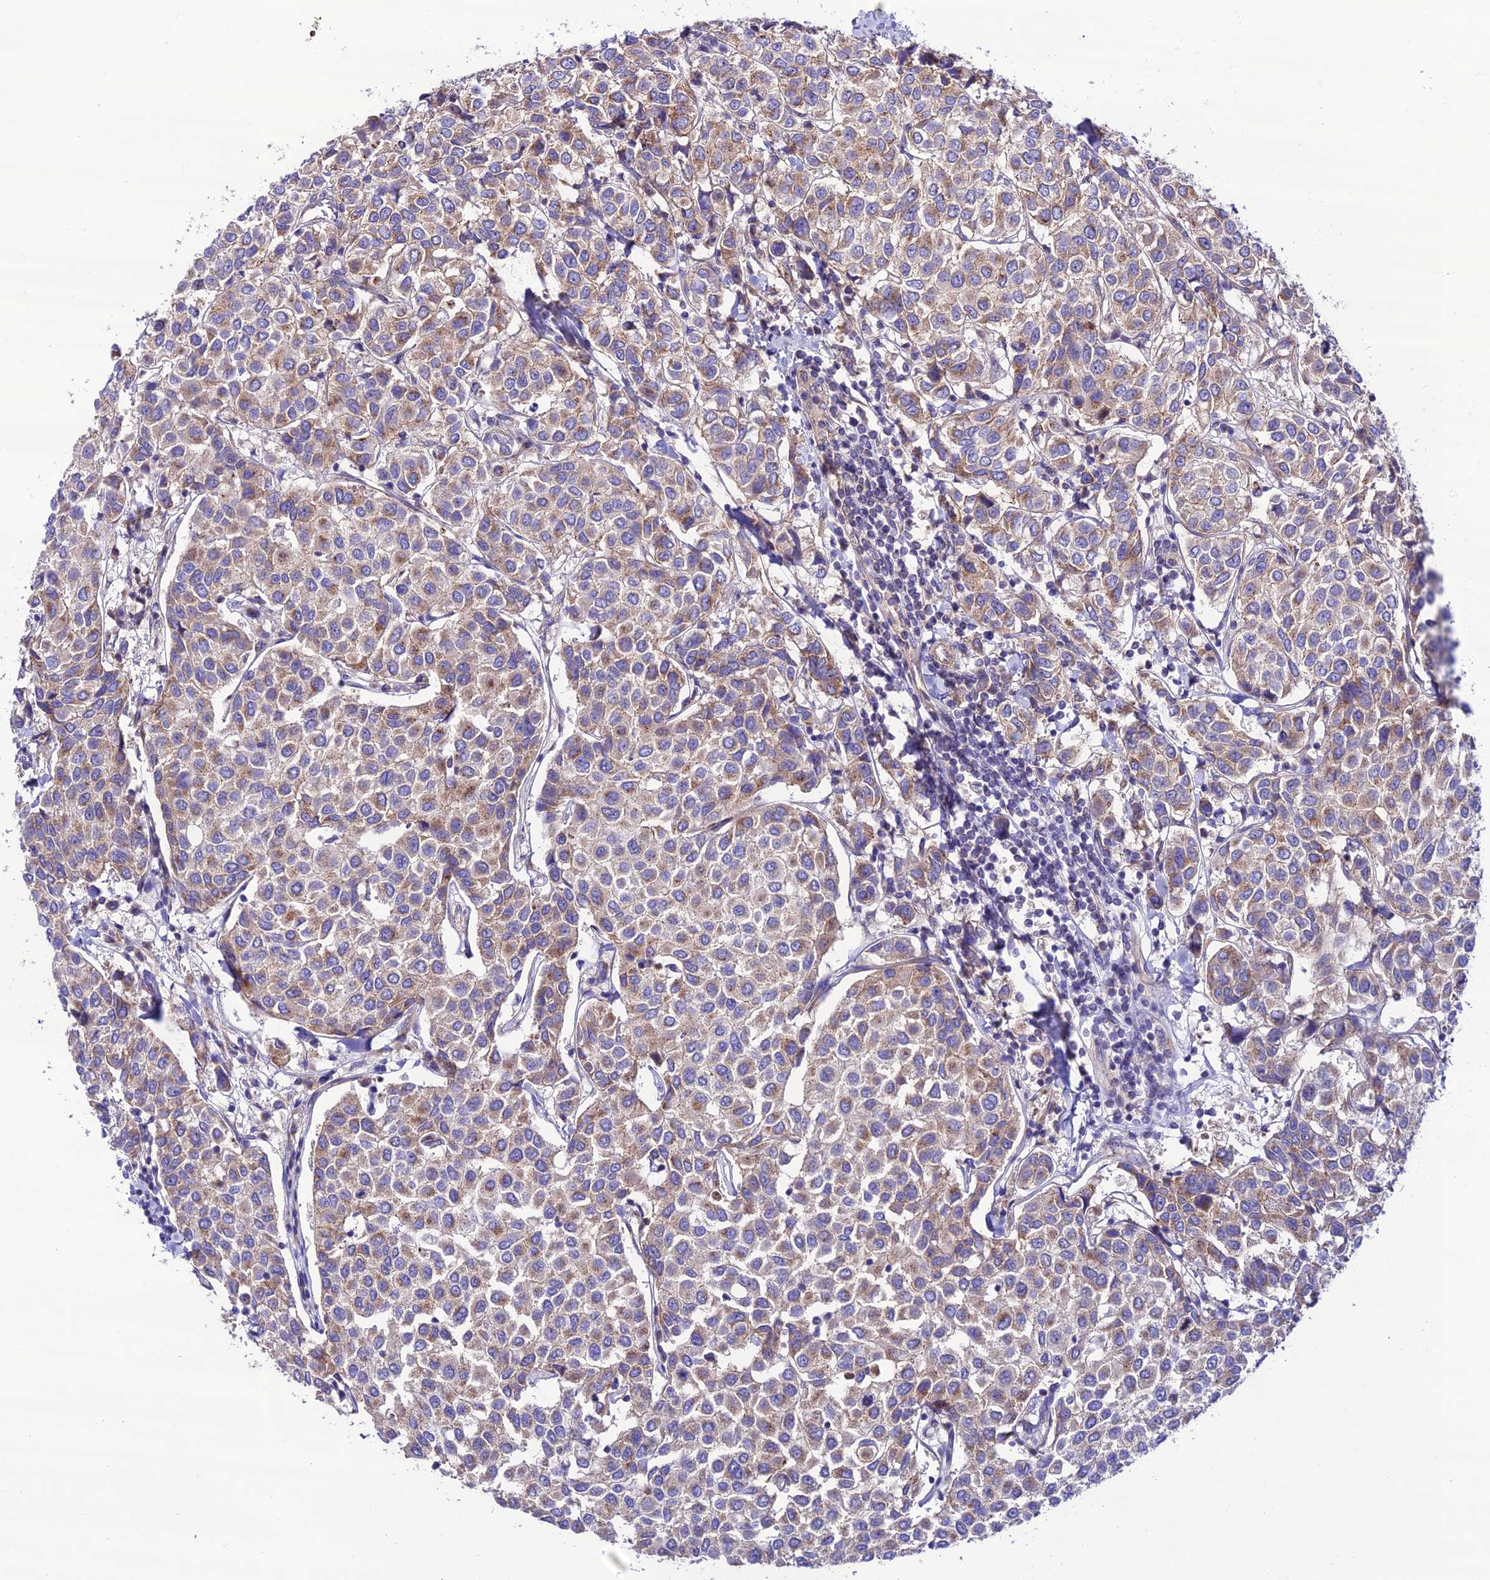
{"staining": {"intensity": "moderate", "quantity": ">75%", "location": "cytoplasmic/membranous"}, "tissue": "breast cancer", "cell_type": "Tumor cells", "image_type": "cancer", "snomed": [{"axis": "morphology", "description": "Duct carcinoma"}, {"axis": "topography", "description": "Breast"}], "caption": "IHC photomicrograph of breast cancer (invasive ductal carcinoma) stained for a protein (brown), which reveals medium levels of moderate cytoplasmic/membranous positivity in approximately >75% of tumor cells.", "gene": "LACTB2", "patient": {"sex": "female", "age": 55}}